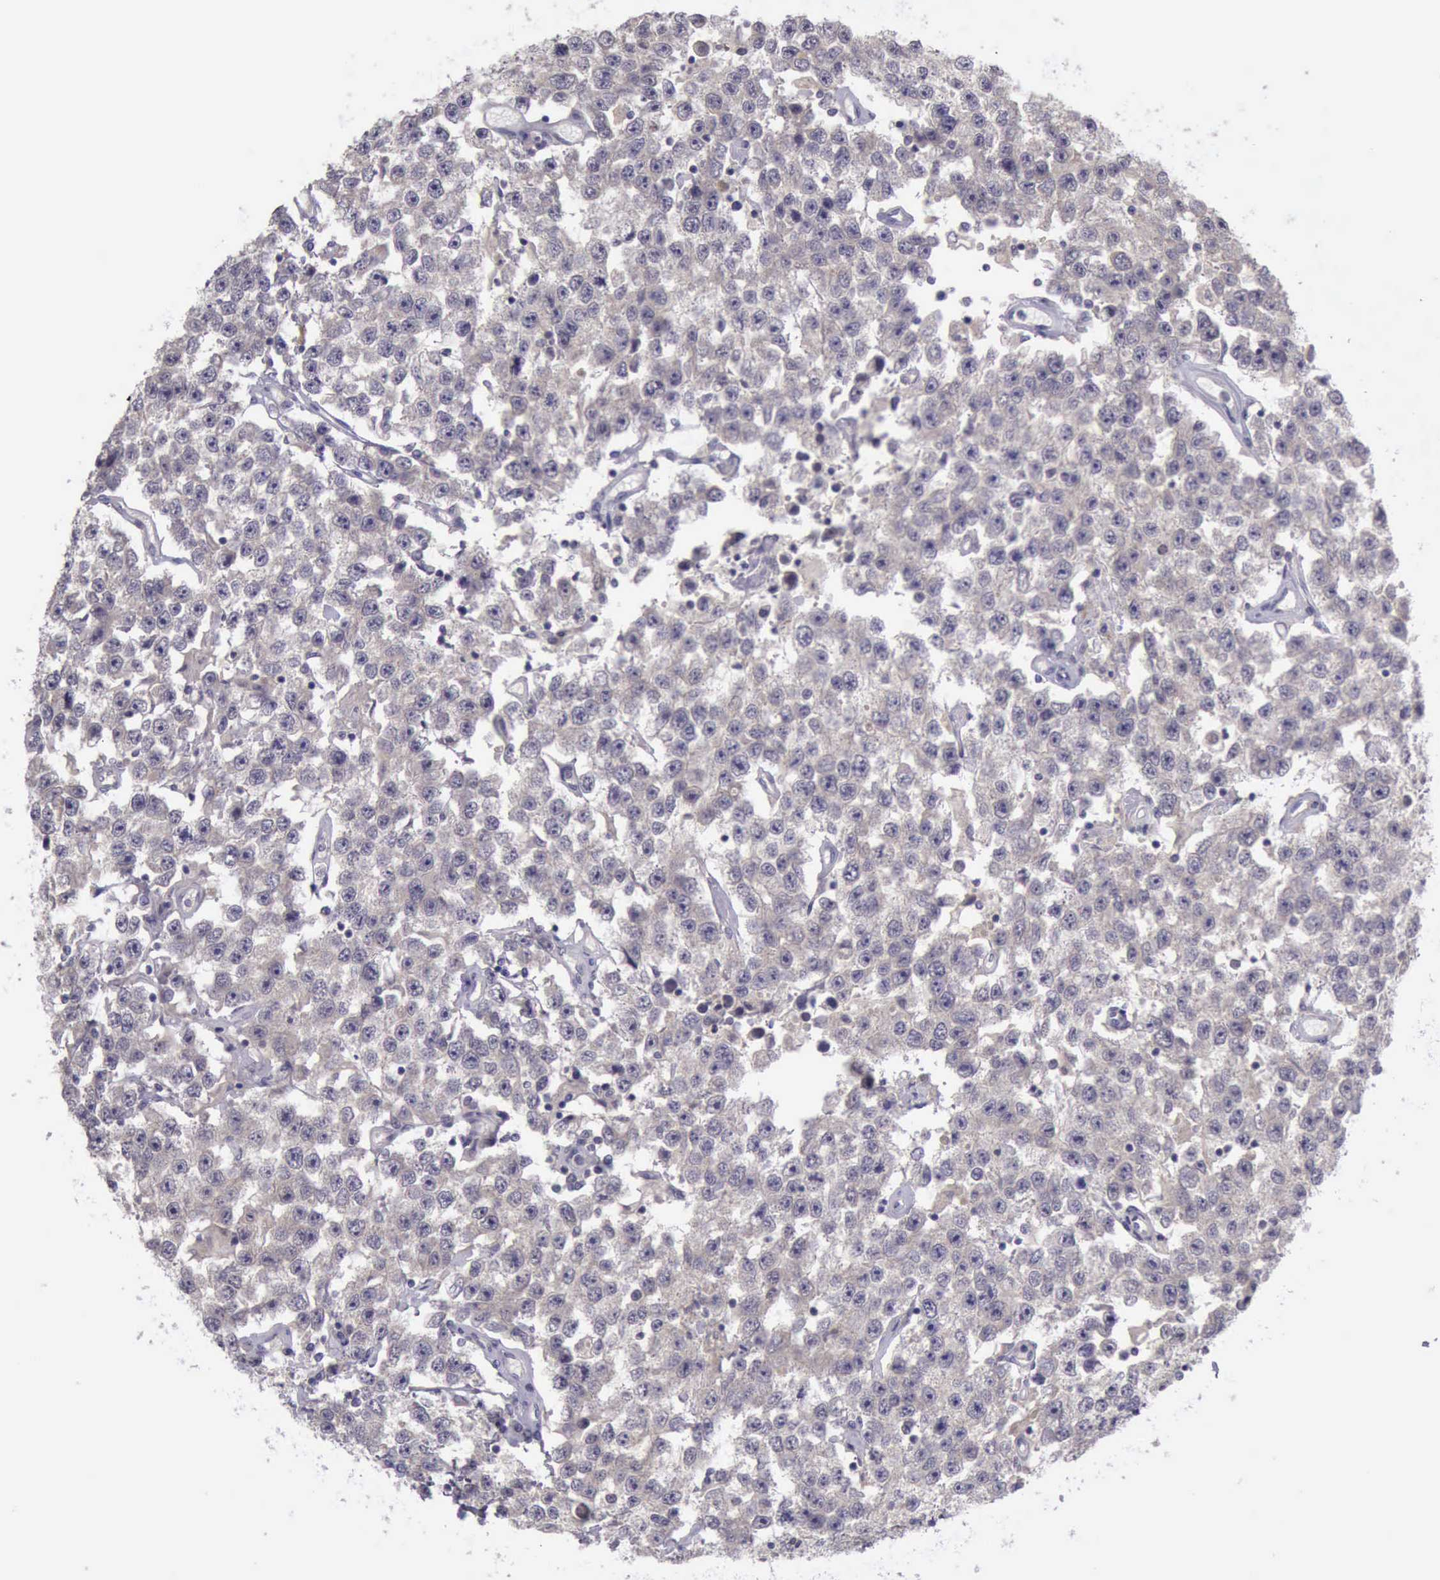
{"staining": {"intensity": "negative", "quantity": "none", "location": "none"}, "tissue": "testis cancer", "cell_type": "Tumor cells", "image_type": "cancer", "snomed": [{"axis": "morphology", "description": "Seminoma, NOS"}, {"axis": "topography", "description": "Testis"}], "caption": "An immunohistochemistry histopathology image of testis seminoma is shown. There is no staining in tumor cells of testis seminoma.", "gene": "ARNT2", "patient": {"sex": "male", "age": 52}}